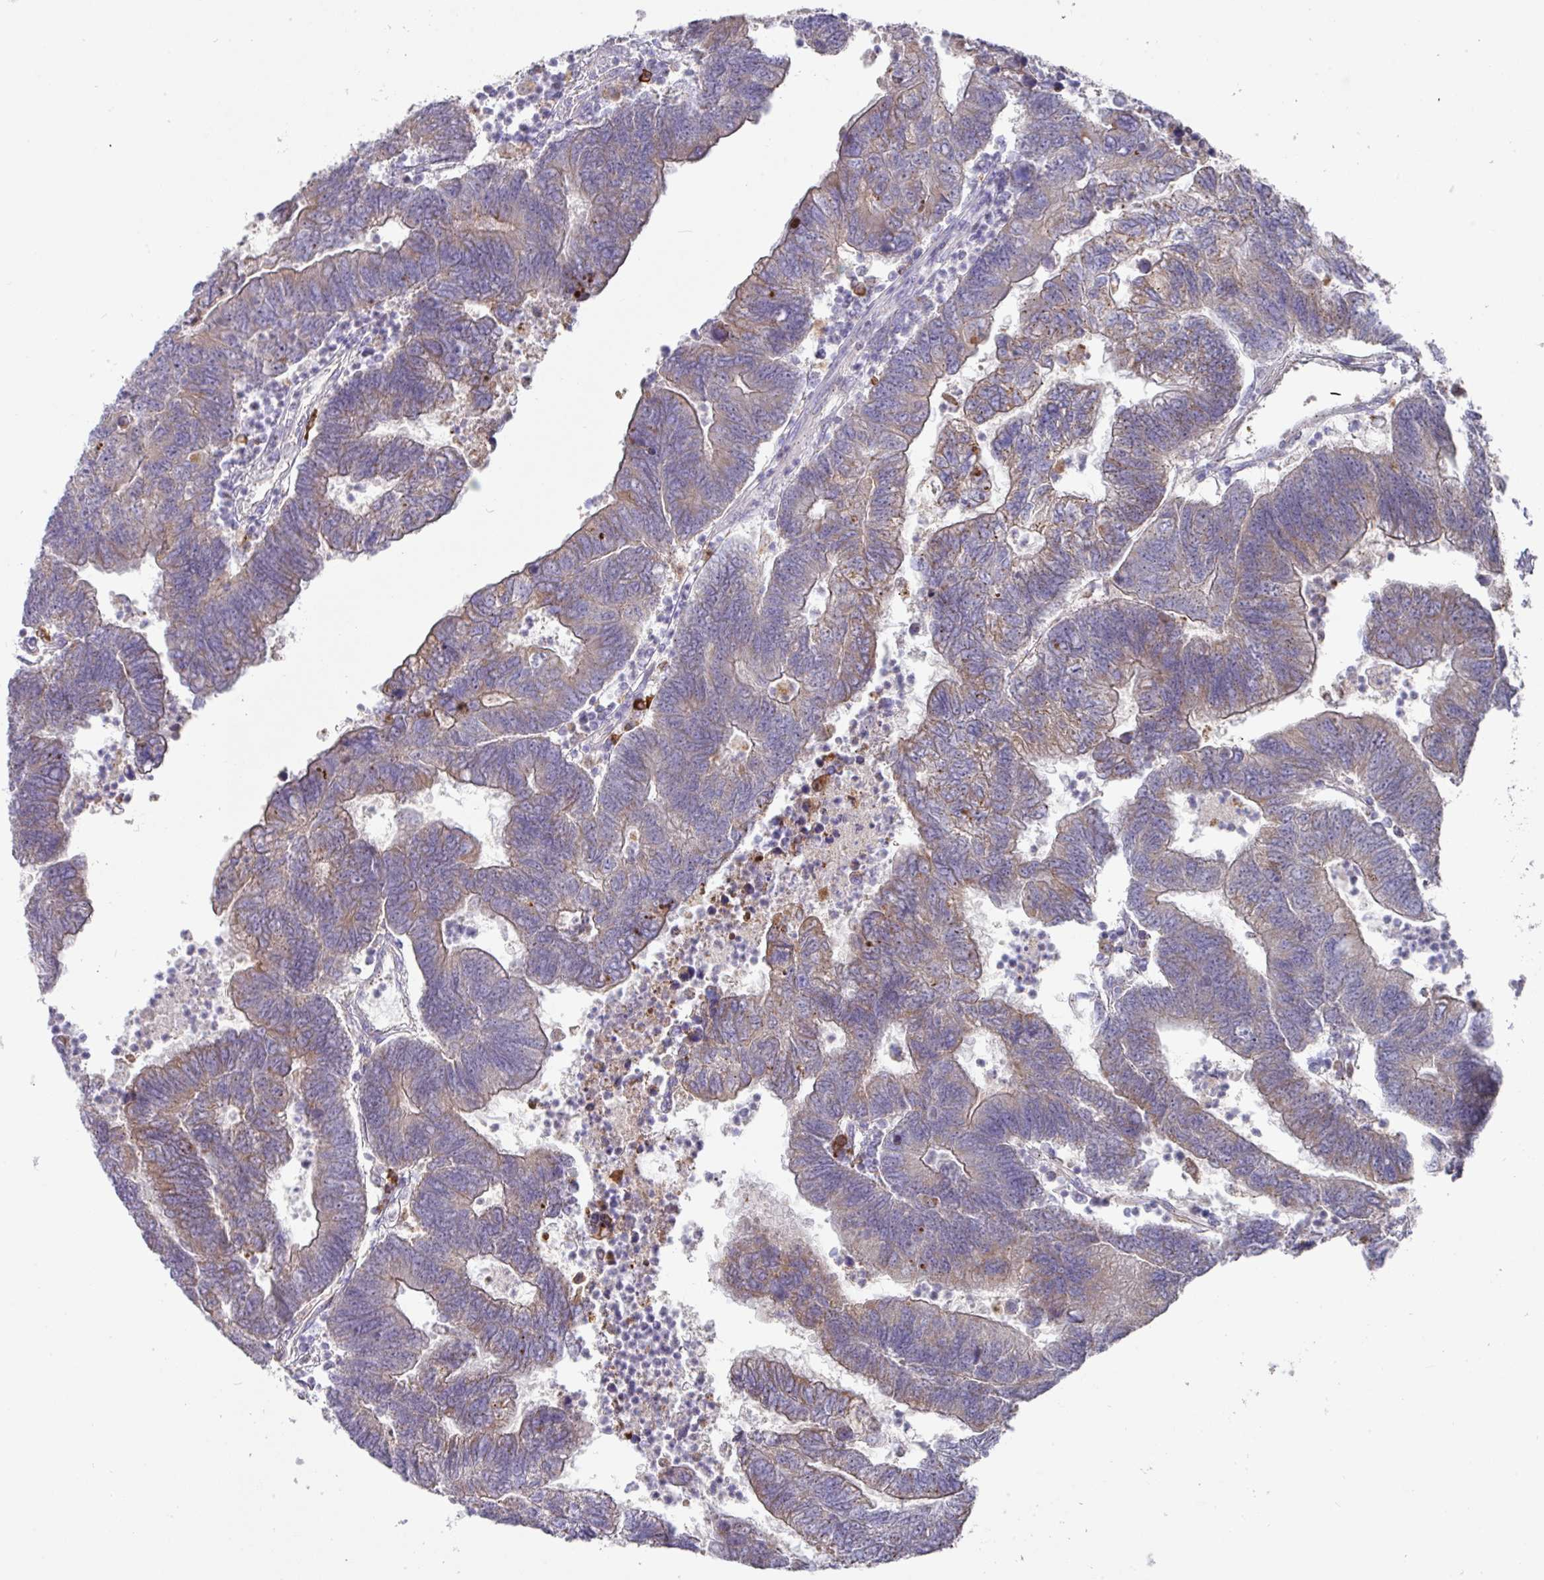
{"staining": {"intensity": "weak", "quantity": "25%-75%", "location": "cytoplasmic/membranous"}, "tissue": "colorectal cancer", "cell_type": "Tumor cells", "image_type": "cancer", "snomed": [{"axis": "morphology", "description": "Adenocarcinoma, NOS"}, {"axis": "topography", "description": "Colon"}], "caption": "This image shows colorectal cancer stained with IHC to label a protein in brown. The cytoplasmic/membranous of tumor cells show weak positivity for the protein. Nuclei are counter-stained blue.", "gene": "IL4R", "patient": {"sex": "female", "age": 48}}